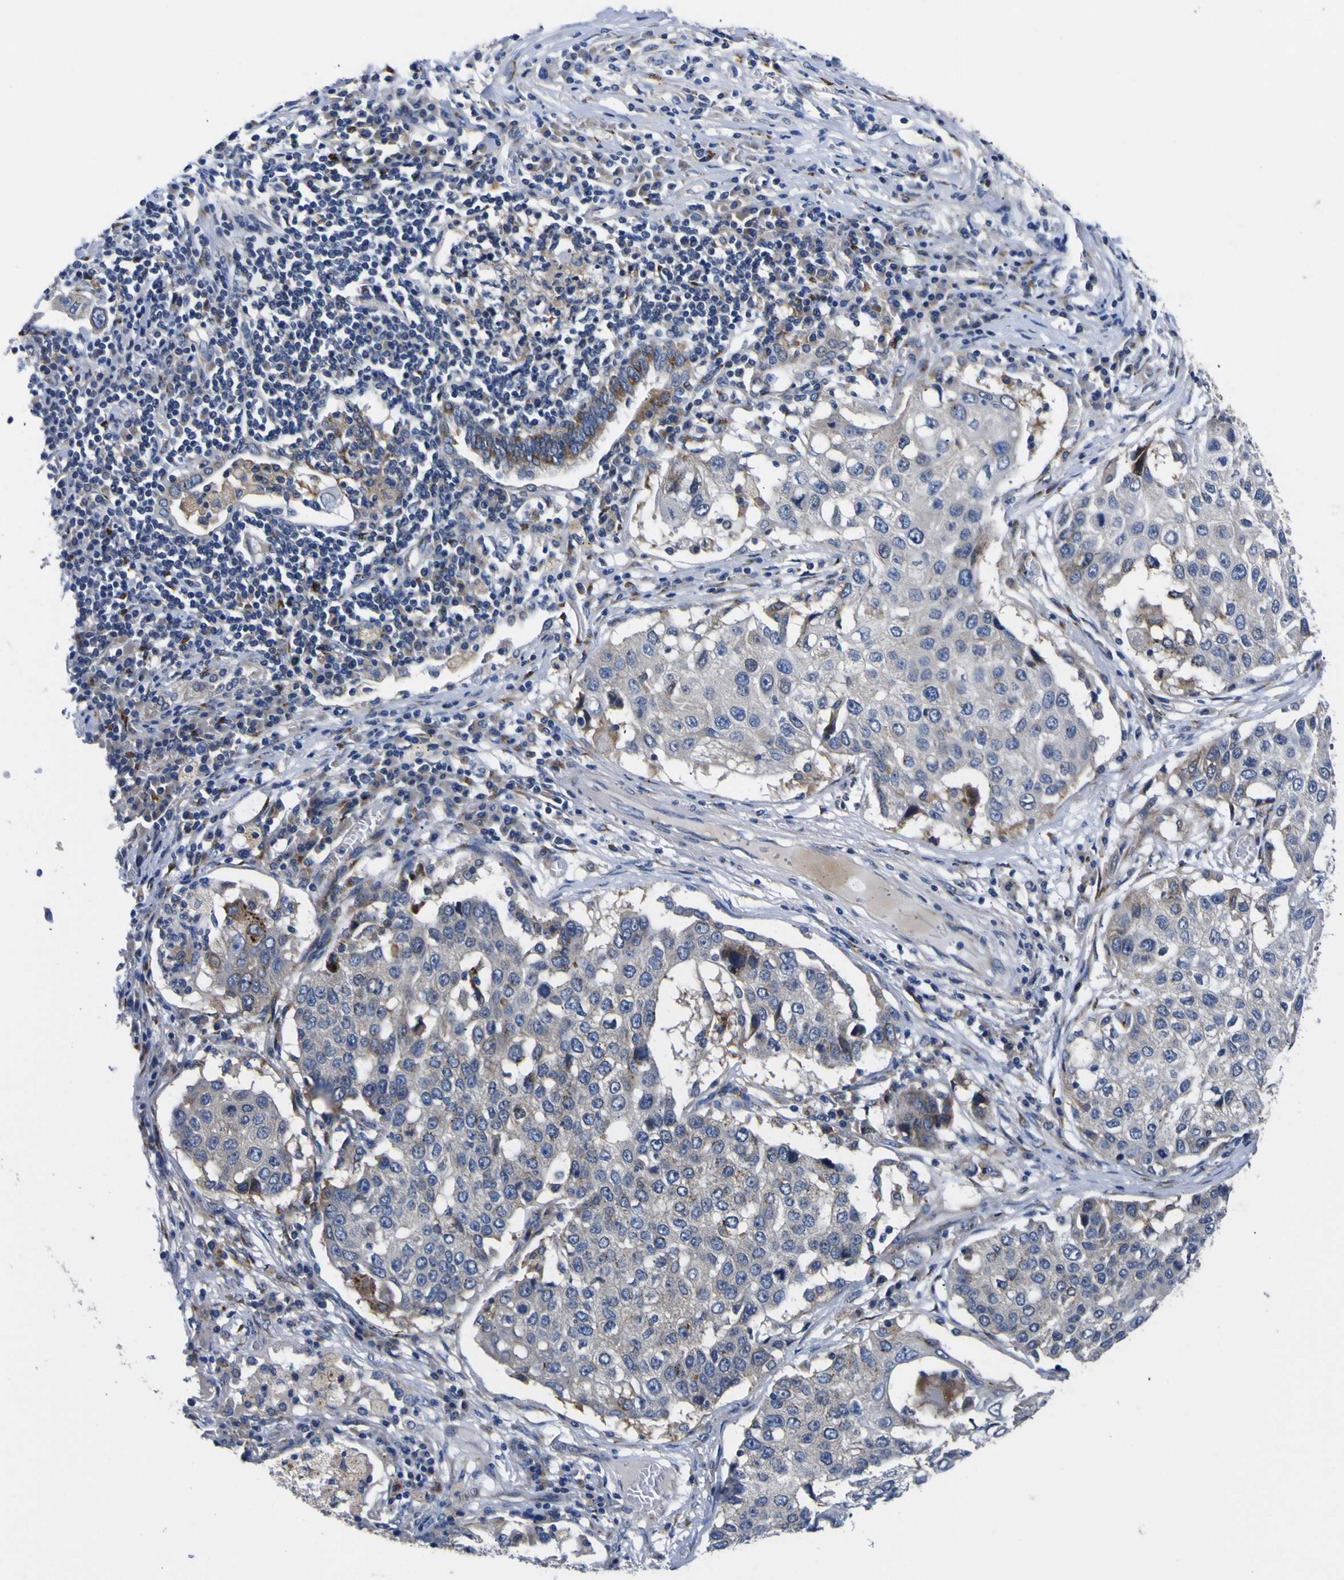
{"staining": {"intensity": "weak", "quantity": "25%-75%", "location": "cytoplasmic/membranous"}, "tissue": "lung cancer", "cell_type": "Tumor cells", "image_type": "cancer", "snomed": [{"axis": "morphology", "description": "Squamous cell carcinoma, NOS"}, {"axis": "topography", "description": "Lung"}], "caption": "A brown stain labels weak cytoplasmic/membranous expression of a protein in lung cancer (squamous cell carcinoma) tumor cells. (brown staining indicates protein expression, while blue staining denotes nuclei).", "gene": "COA1", "patient": {"sex": "male", "age": 71}}